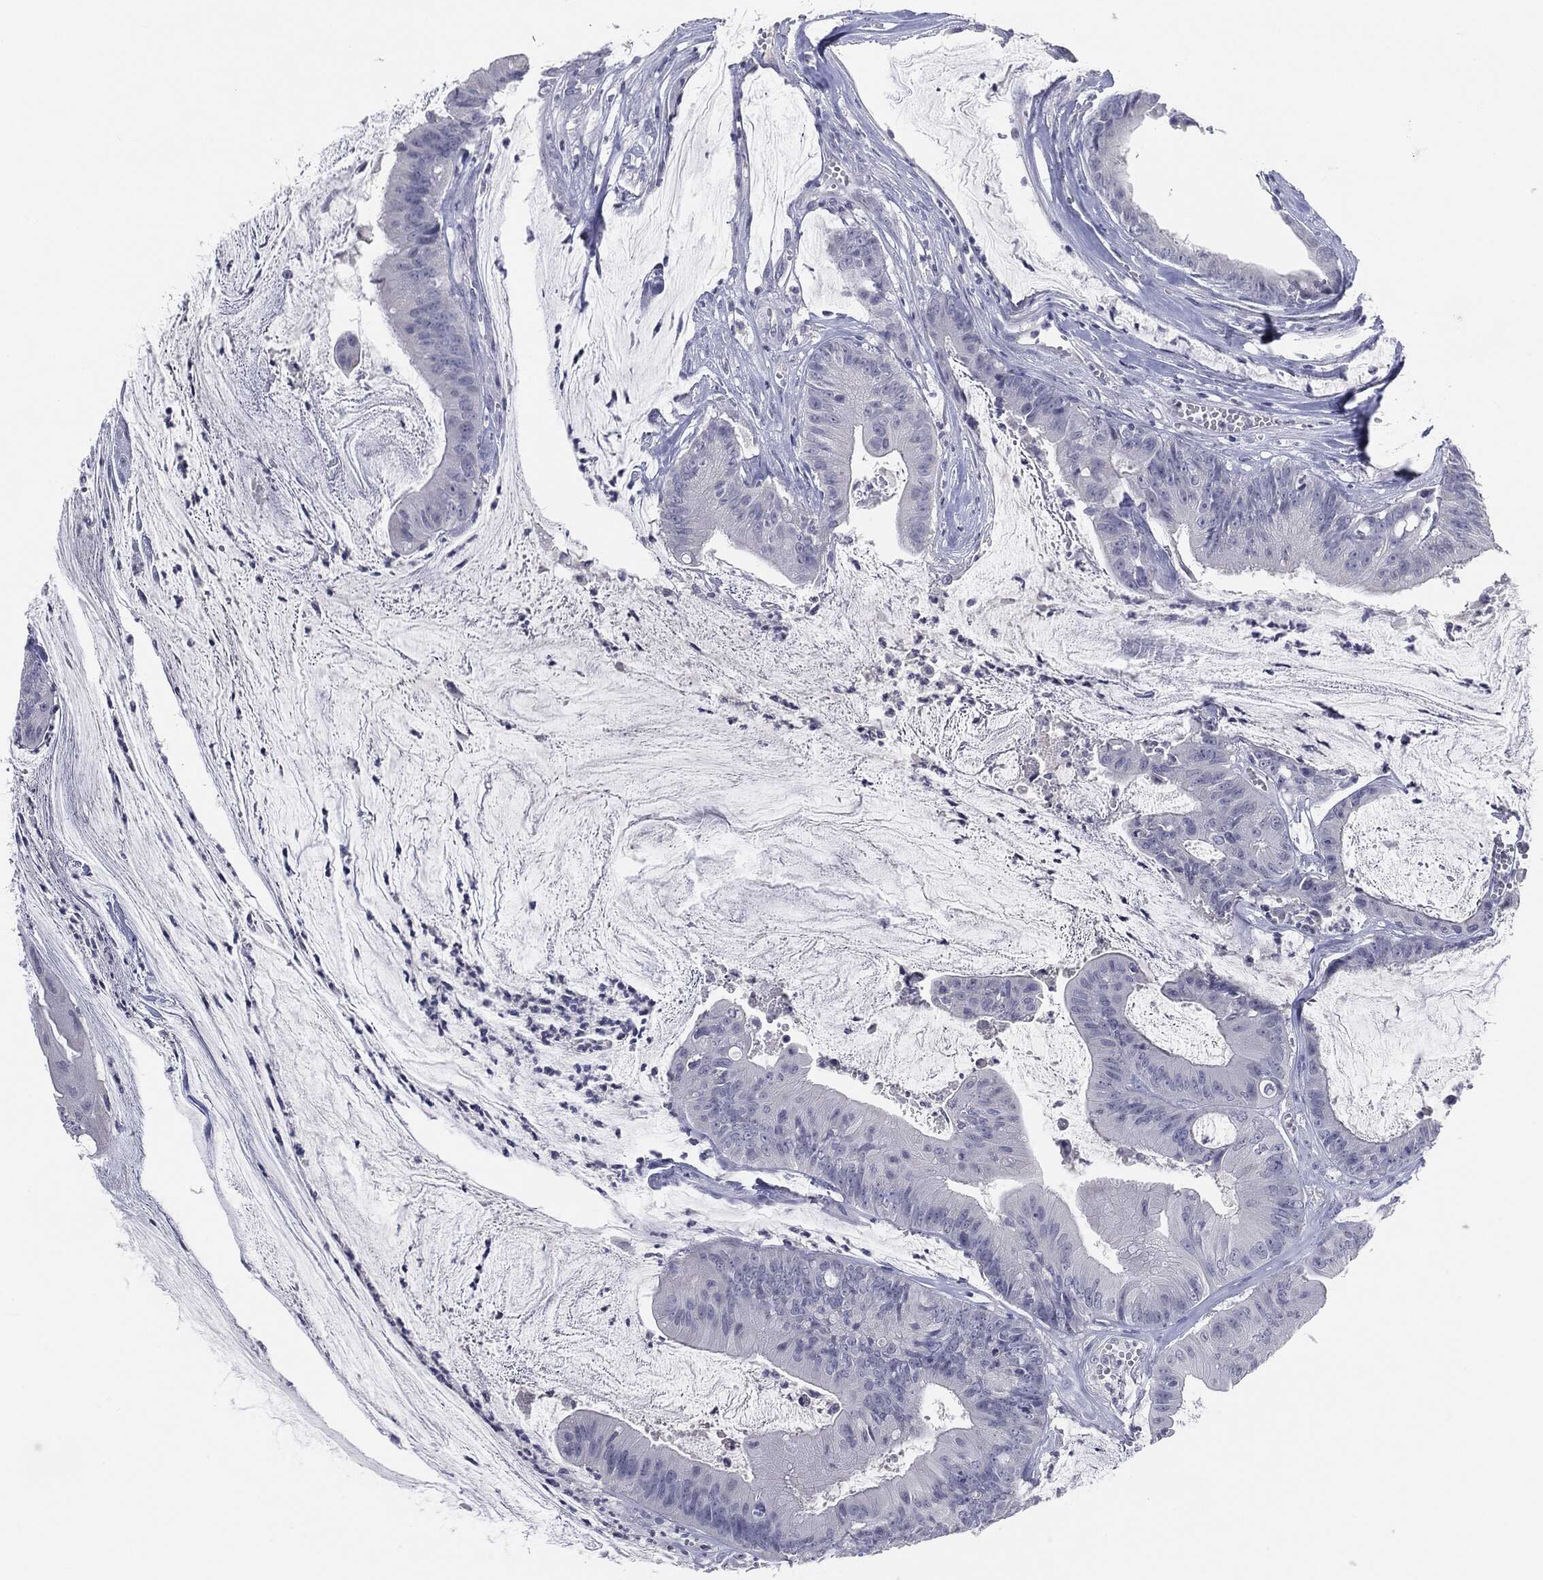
{"staining": {"intensity": "negative", "quantity": "none", "location": "none"}, "tissue": "colorectal cancer", "cell_type": "Tumor cells", "image_type": "cancer", "snomed": [{"axis": "morphology", "description": "Adenocarcinoma, NOS"}, {"axis": "topography", "description": "Colon"}], "caption": "Protein analysis of colorectal adenocarcinoma exhibits no significant staining in tumor cells.", "gene": "CGB1", "patient": {"sex": "female", "age": 69}}